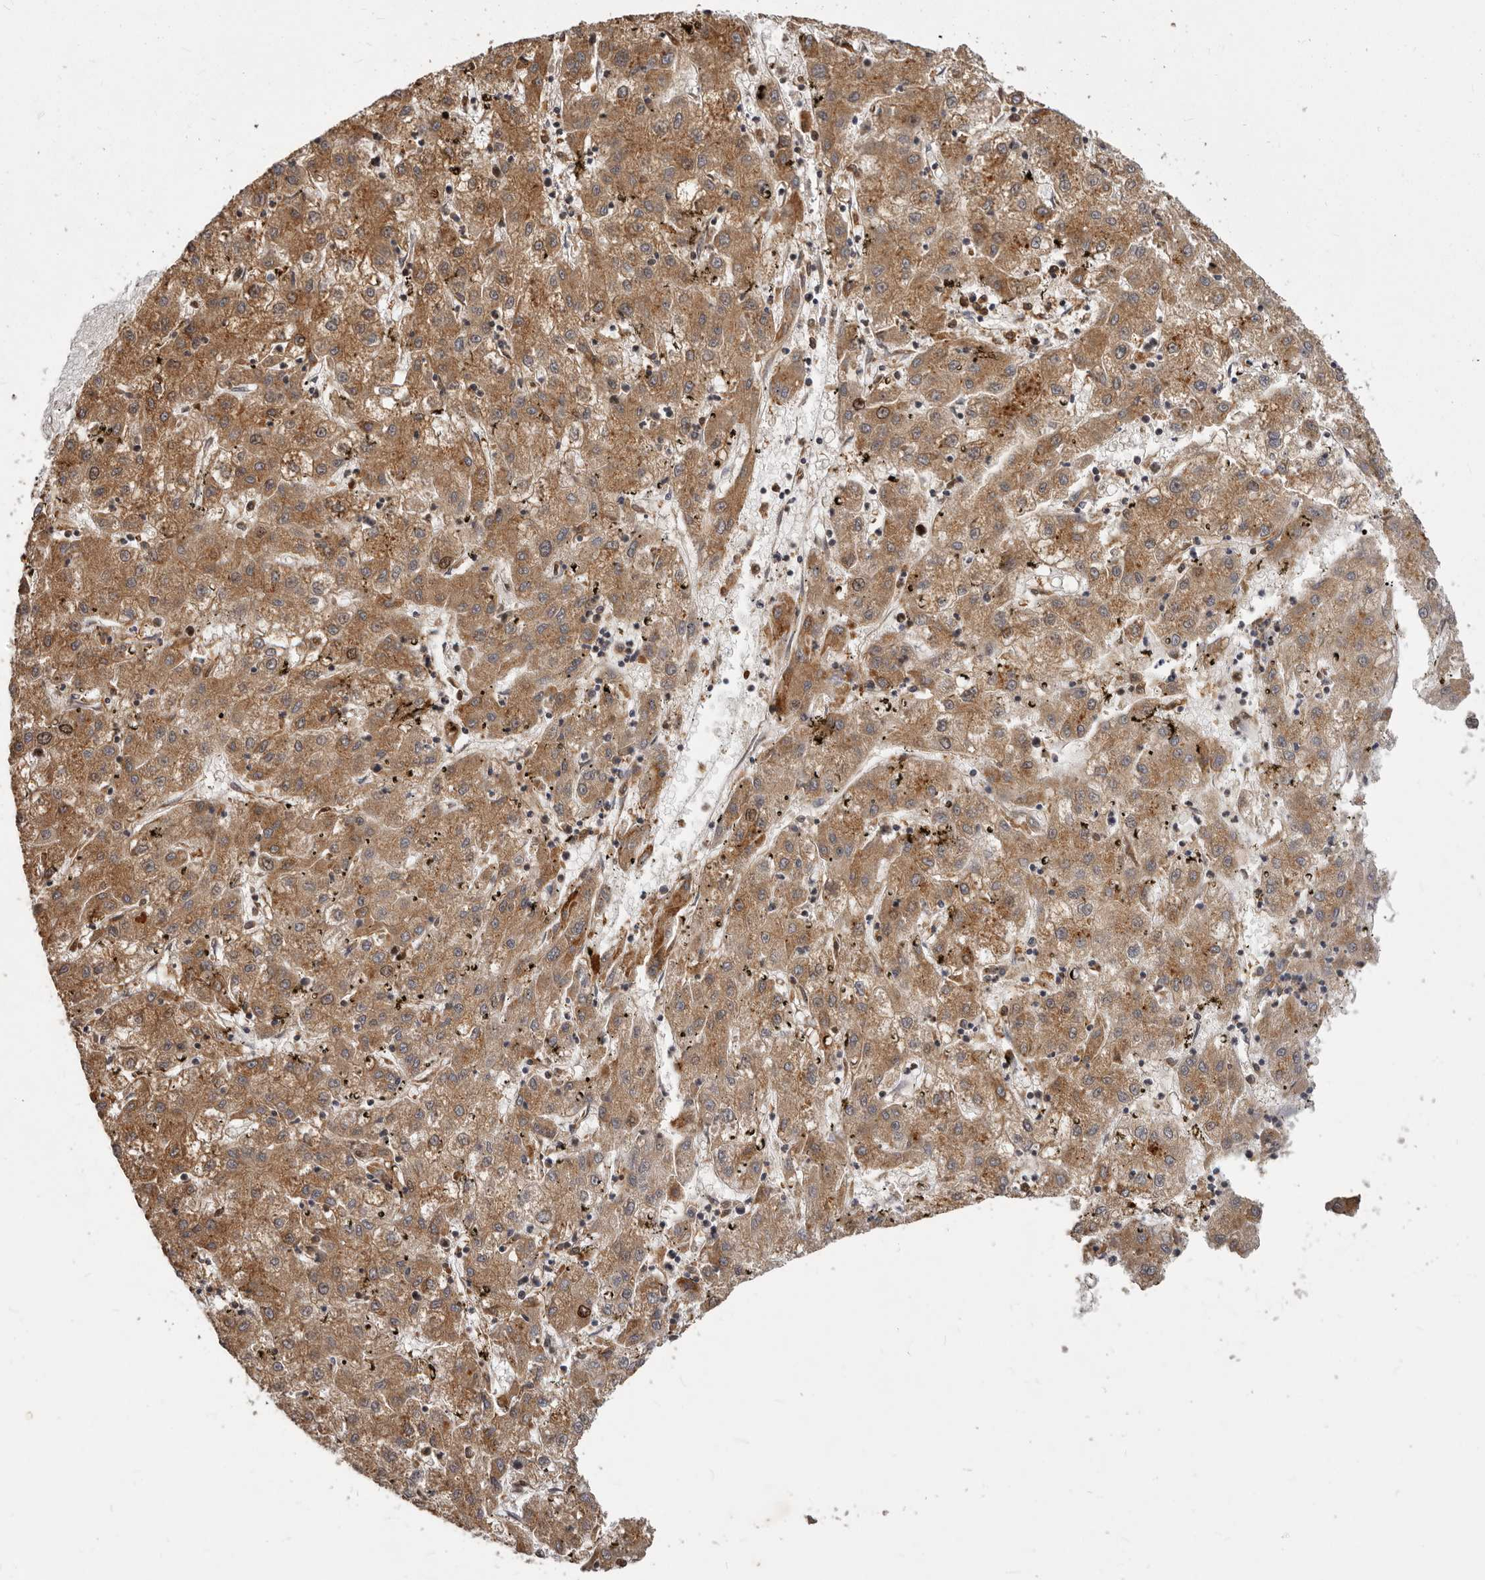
{"staining": {"intensity": "moderate", "quantity": ">75%", "location": "cytoplasmic/membranous"}, "tissue": "liver cancer", "cell_type": "Tumor cells", "image_type": "cancer", "snomed": [{"axis": "morphology", "description": "Carcinoma, Hepatocellular, NOS"}, {"axis": "topography", "description": "Liver"}], "caption": "A micrograph showing moderate cytoplasmic/membranous positivity in approximately >75% of tumor cells in liver hepatocellular carcinoma, as visualized by brown immunohistochemical staining.", "gene": "RNF187", "patient": {"sex": "male", "age": 72}}